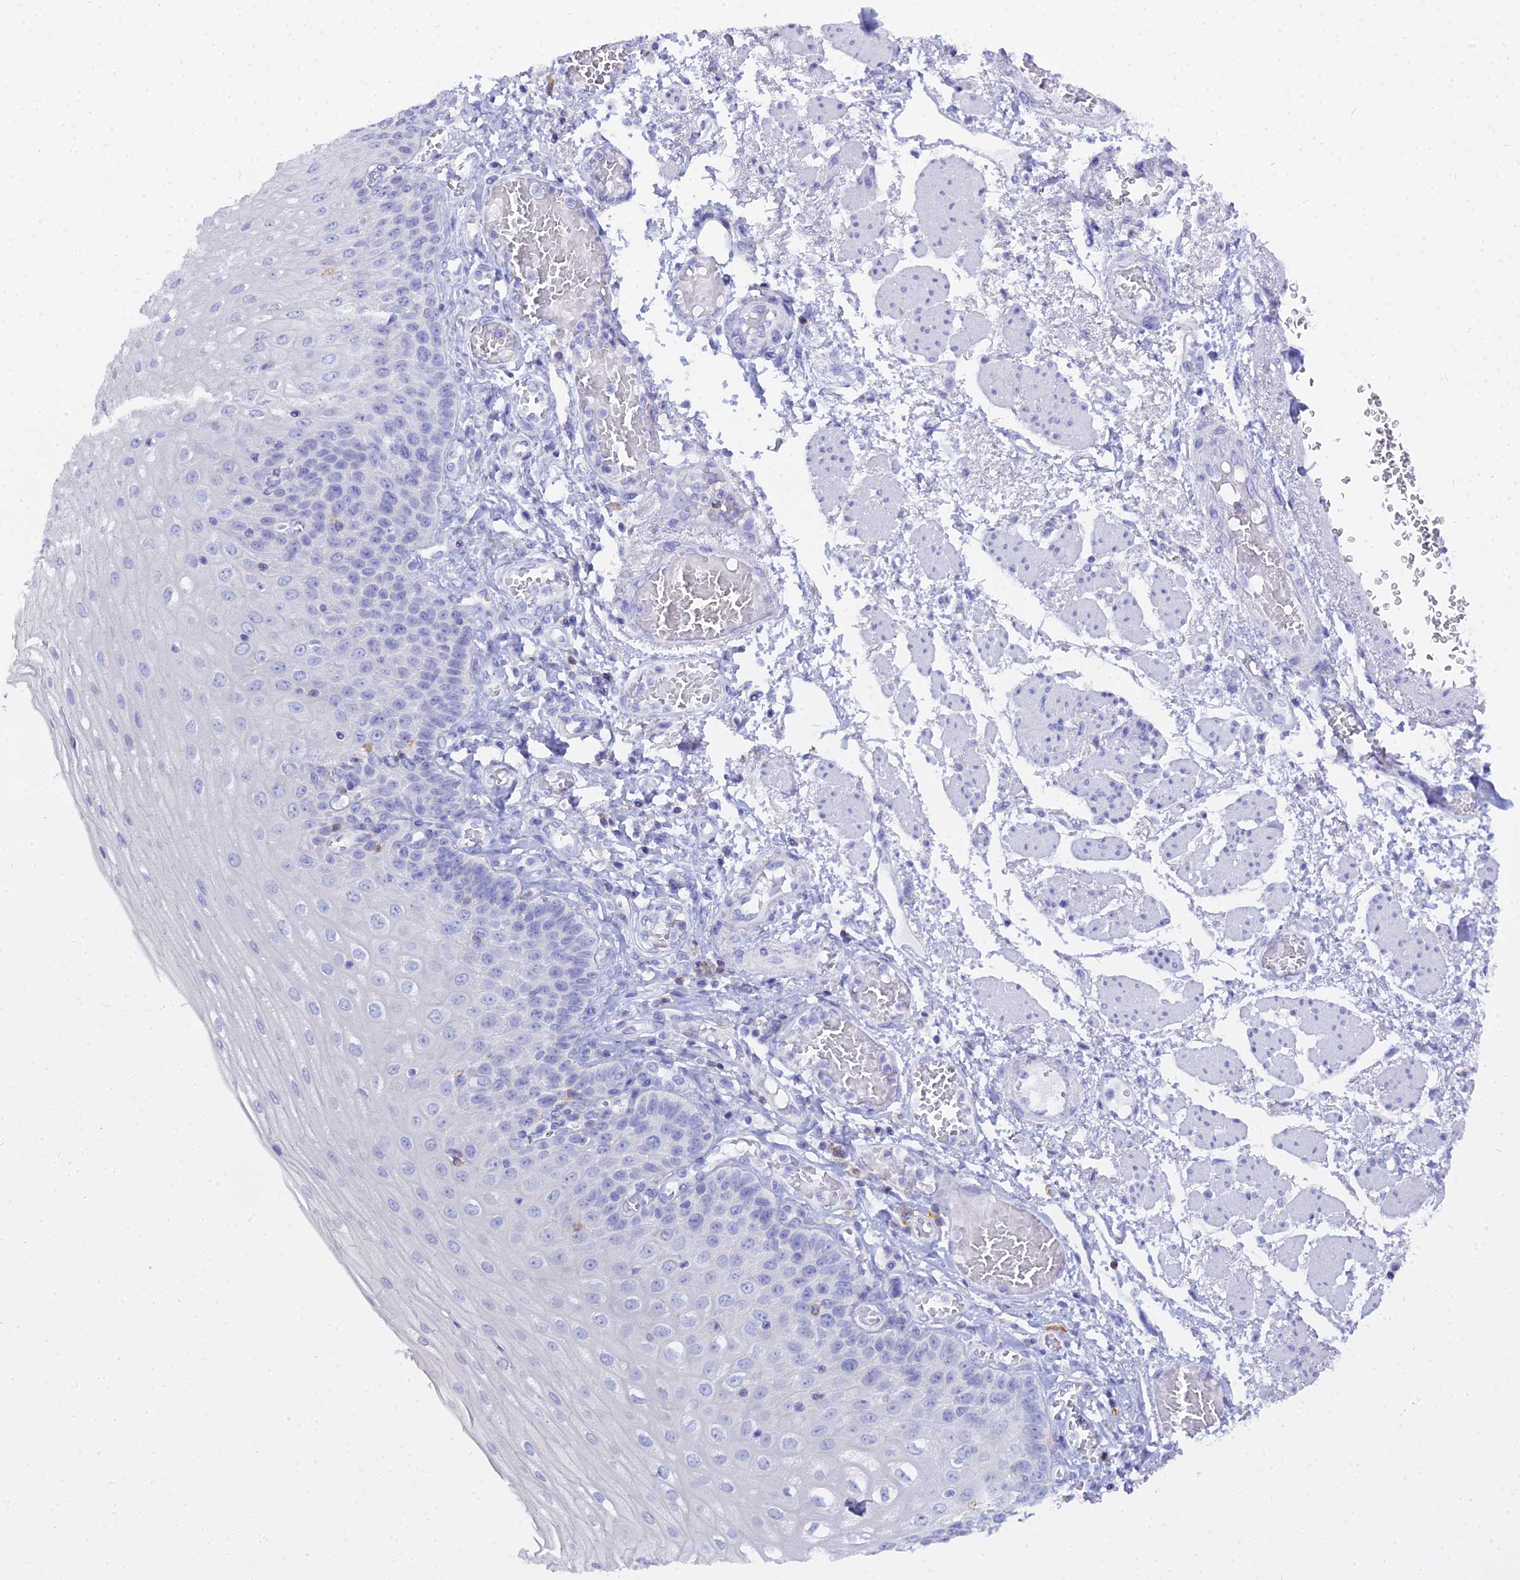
{"staining": {"intensity": "negative", "quantity": "none", "location": "none"}, "tissue": "esophagus", "cell_type": "Squamous epithelial cells", "image_type": "normal", "snomed": [{"axis": "morphology", "description": "Normal tissue, NOS"}, {"axis": "topography", "description": "Esophagus"}], "caption": "DAB (3,3'-diaminobenzidine) immunohistochemical staining of unremarkable esophagus displays no significant expression in squamous epithelial cells. (Brightfield microscopy of DAB (3,3'-diaminobenzidine) IHC at high magnification).", "gene": "CD5", "patient": {"sex": "male", "age": 81}}